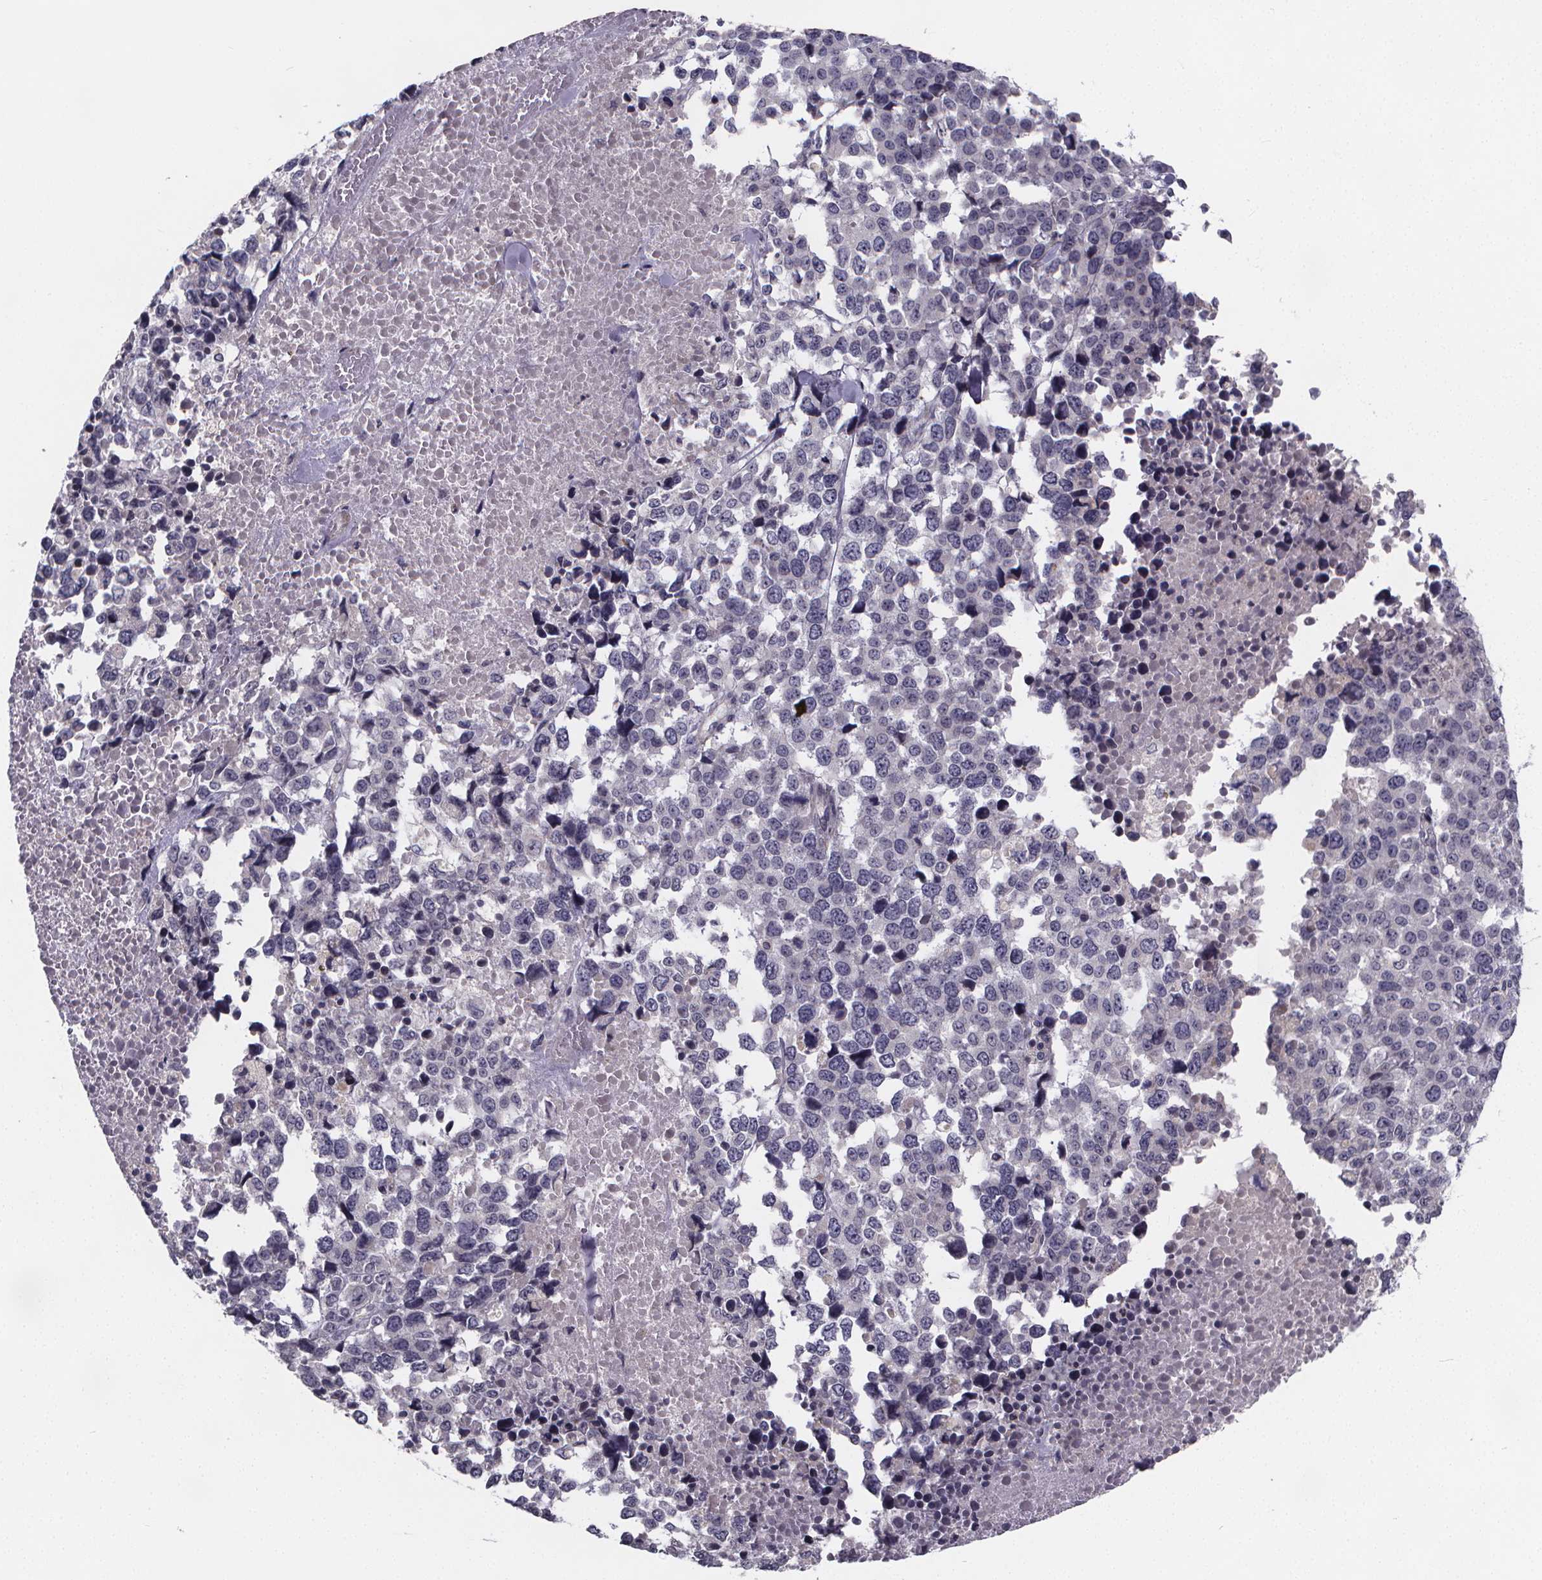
{"staining": {"intensity": "negative", "quantity": "none", "location": "none"}, "tissue": "melanoma", "cell_type": "Tumor cells", "image_type": "cancer", "snomed": [{"axis": "morphology", "description": "Malignant melanoma, Metastatic site"}, {"axis": "topography", "description": "Skin"}], "caption": "Image shows no protein expression in tumor cells of melanoma tissue.", "gene": "FBXW2", "patient": {"sex": "male", "age": 84}}